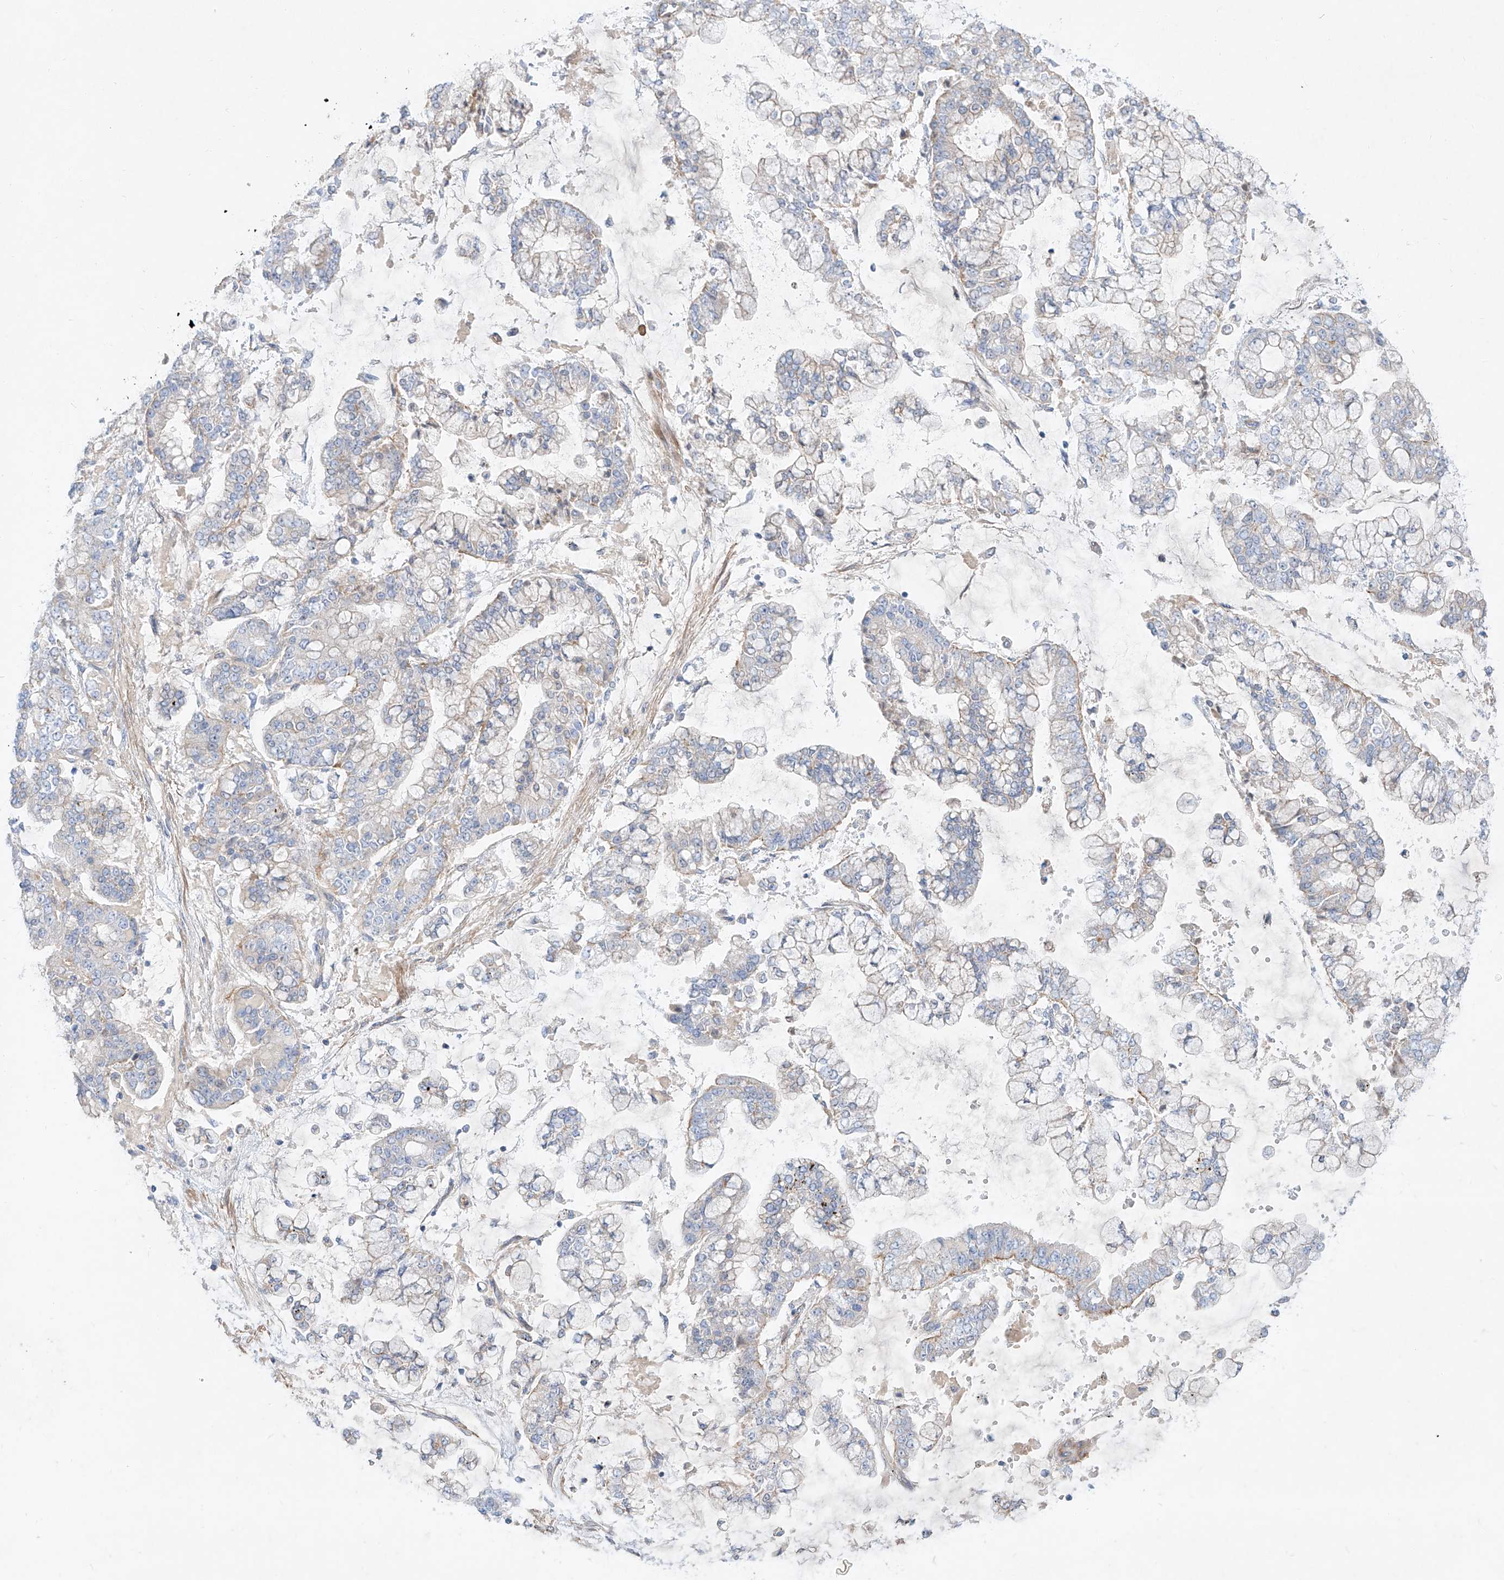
{"staining": {"intensity": "negative", "quantity": "none", "location": "none"}, "tissue": "stomach cancer", "cell_type": "Tumor cells", "image_type": "cancer", "snomed": [{"axis": "morphology", "description": "Normal tissue, NOS"}, {"axis": "morphology", "description": "Adenocarcinoma, NOS"}, {"axis": "topography", "description": "Stomach, upper"}, {"axis": "topography", "description": "Stomach"}], "caption": "The histopathology image displays no significant expression in tumor cells of stomach cancer (adenocarcinoma).", "gene": "AJM1", "patient": {"sex": "male", "age": 76}}